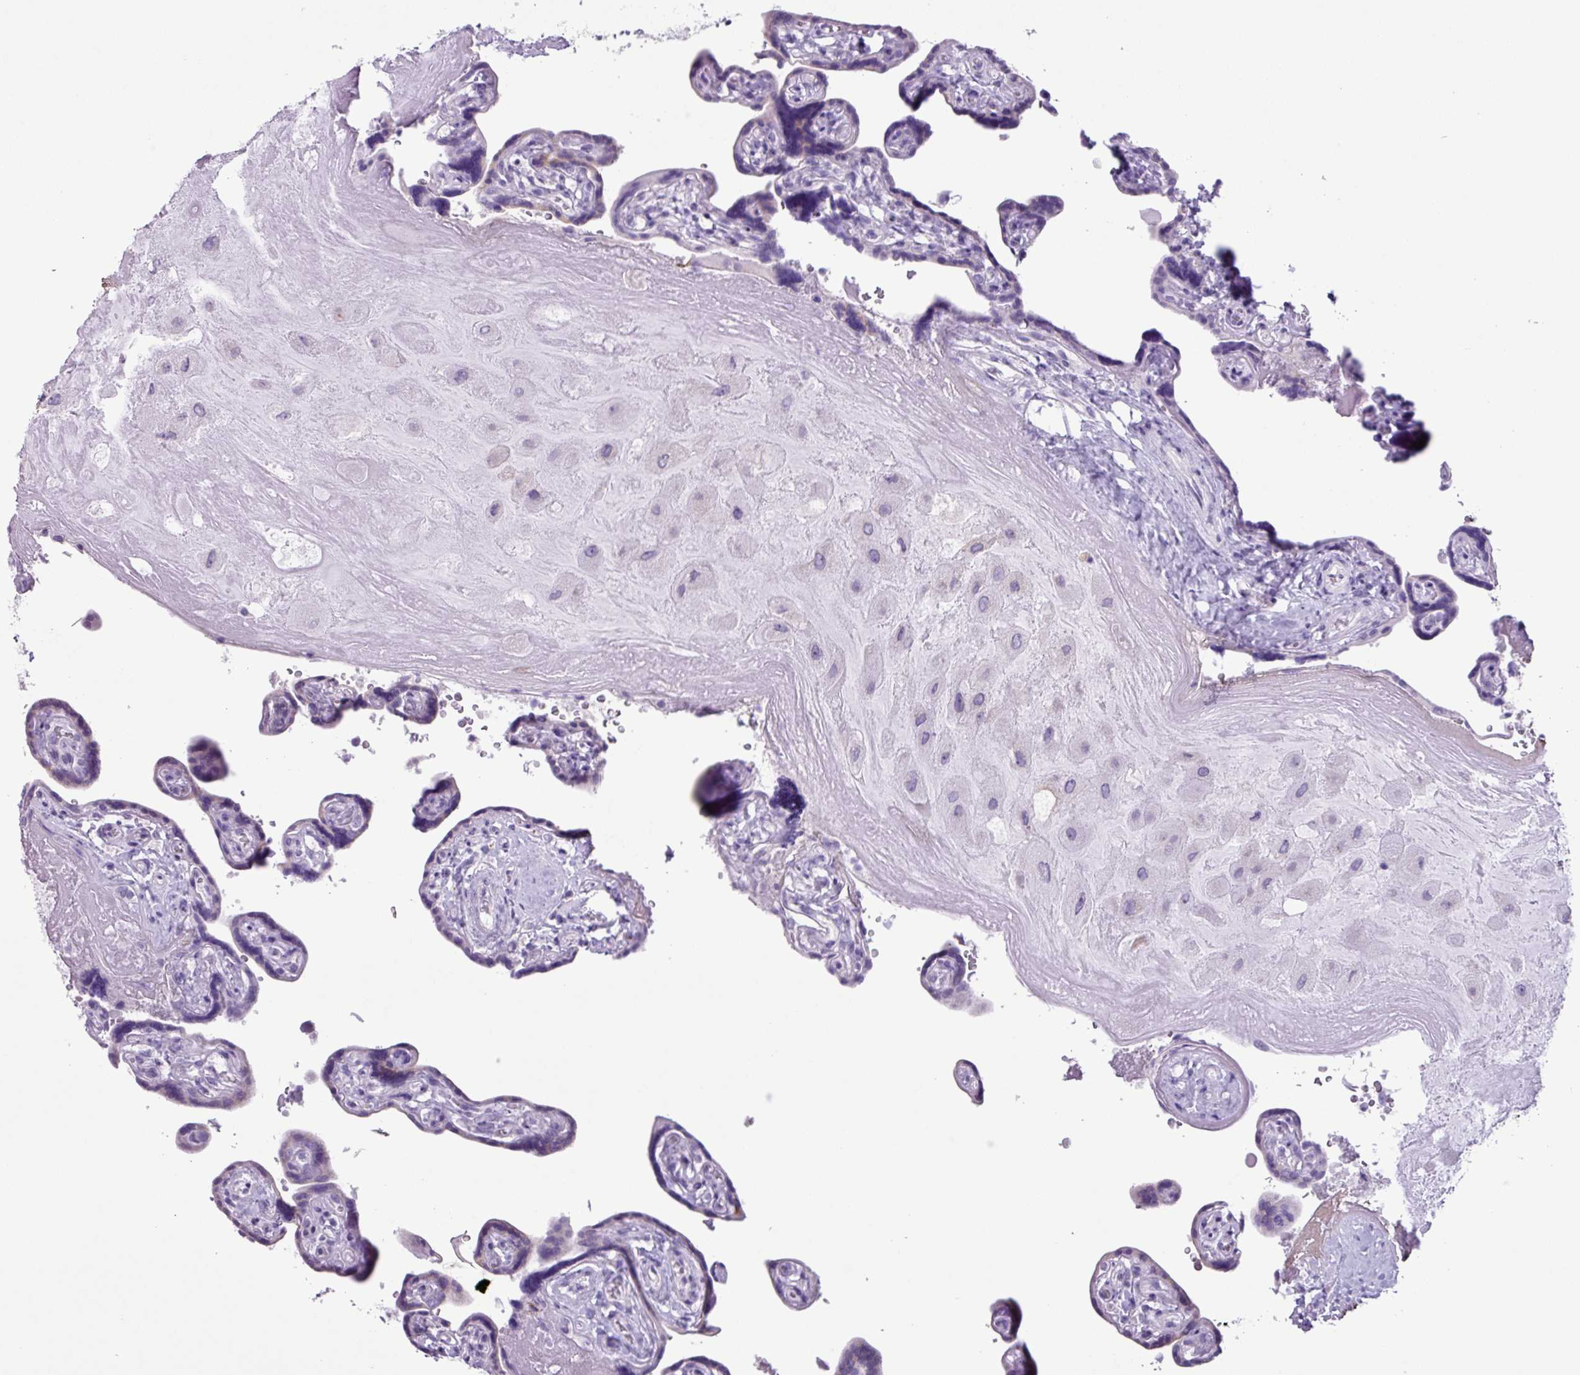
{"staining": {"intensity": "negative", "quantity": "none", "location": "none"}, "tissue": "placenta", "cell_type": "Decidual cells", "image_type": "normal", "snomed": [{"axis": "morphology", "description": "Normal tissue, NOS"}, {"axis": "topography", "description": "Placenta"}], "caption": "Human placenta stained for a protein using IHC displays no positivity in decidual cells.", "gene": "AGO3", "patient": {"sex": "female", "age": 32}}